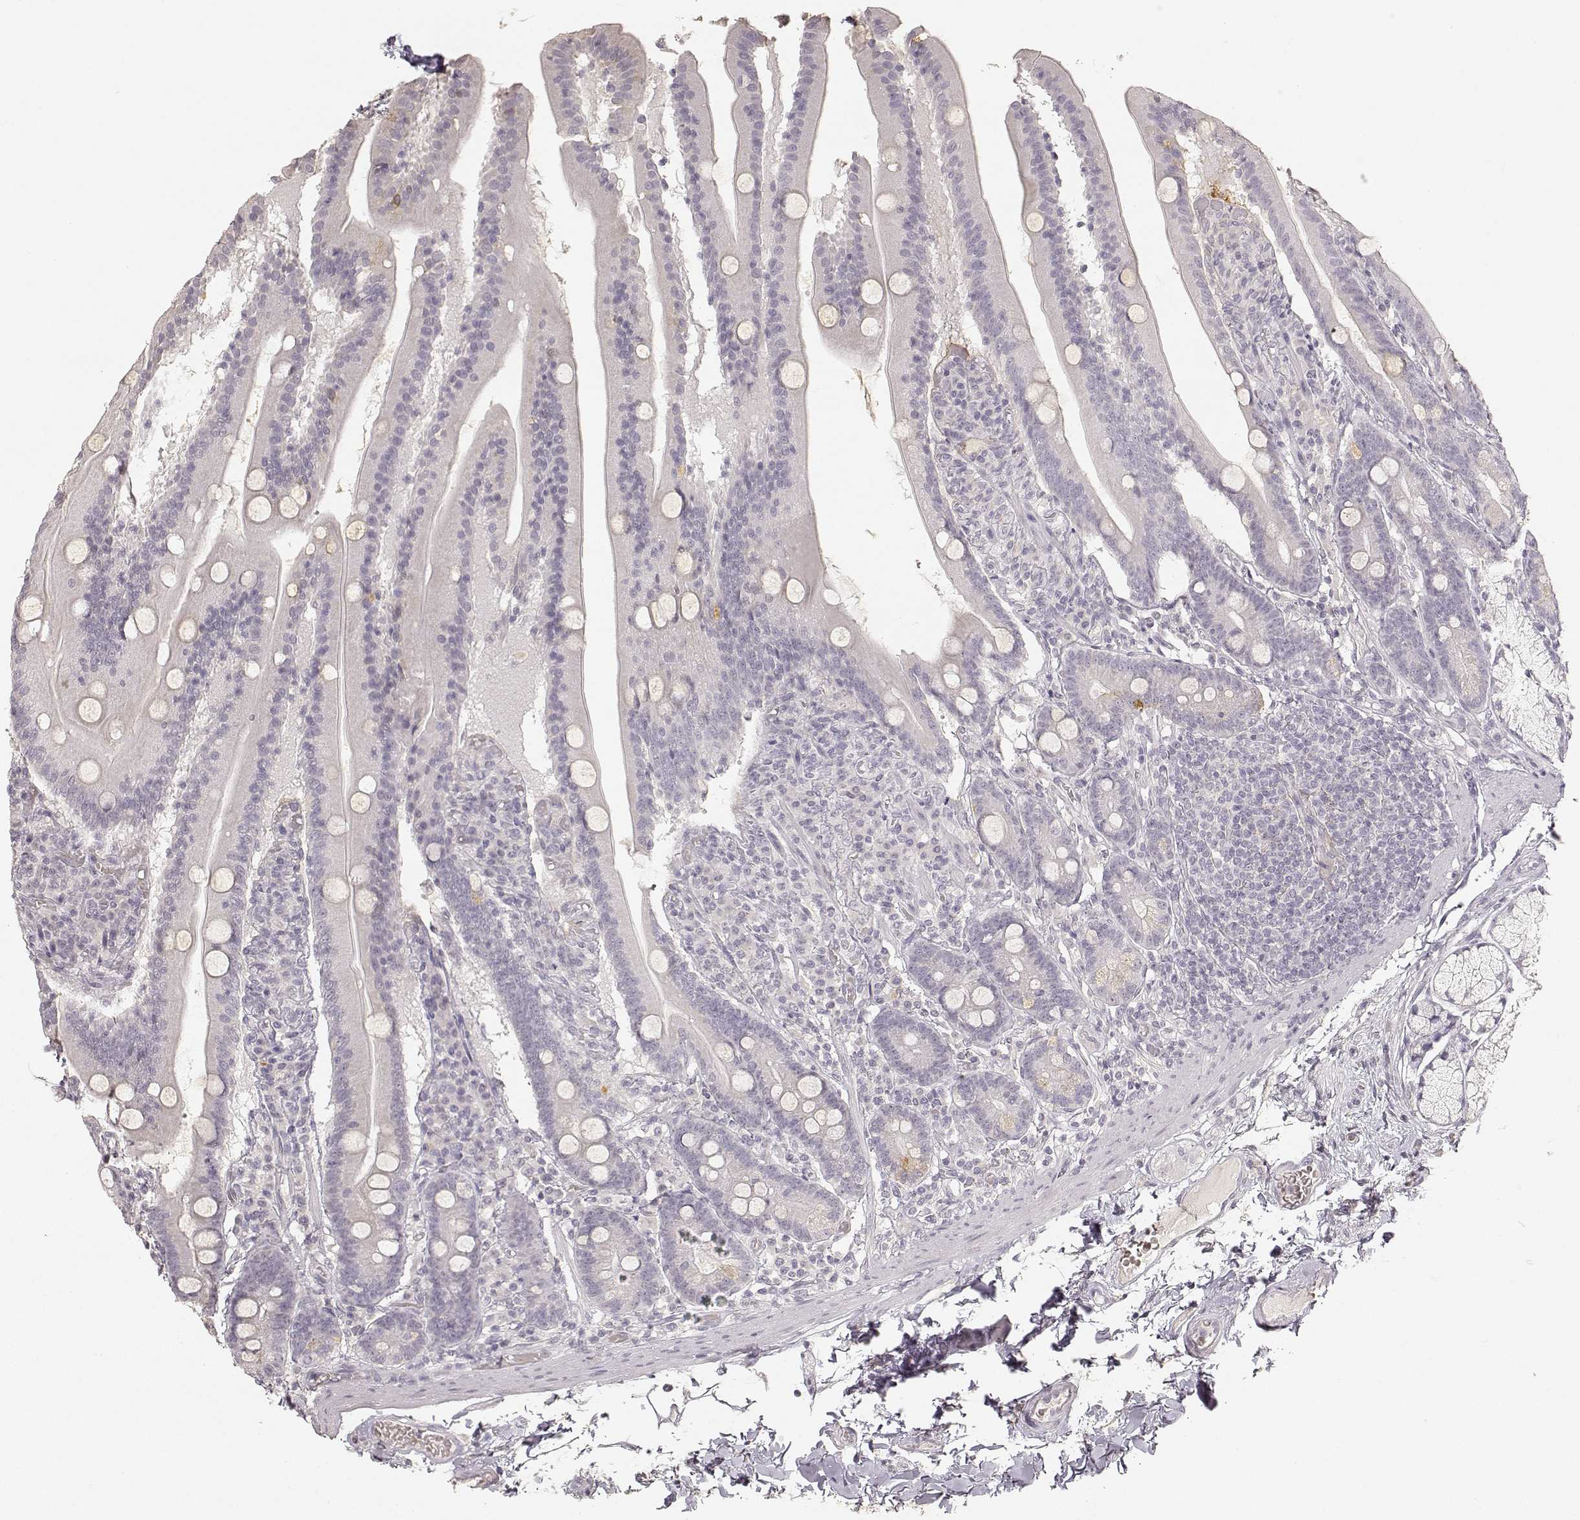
{"staining": {"intensity": "negative", "quantity": "none", "location": "none"}, "tissue": "small intestine", "cell_type": "Glandular cells", "image_type": "normal", "snomed": [{"axis": "morphology", "description": "Normal tissue, NOS"}, {"axis": "topography", "description": "Small intestine"}], "caption": "IHC histopathology image of benign human small intestine stained for a protein (brown), which demonstrates no expression in glandular cells.", "gene": "LAMC2", "patient": {"sex": "male", "age": 37}}